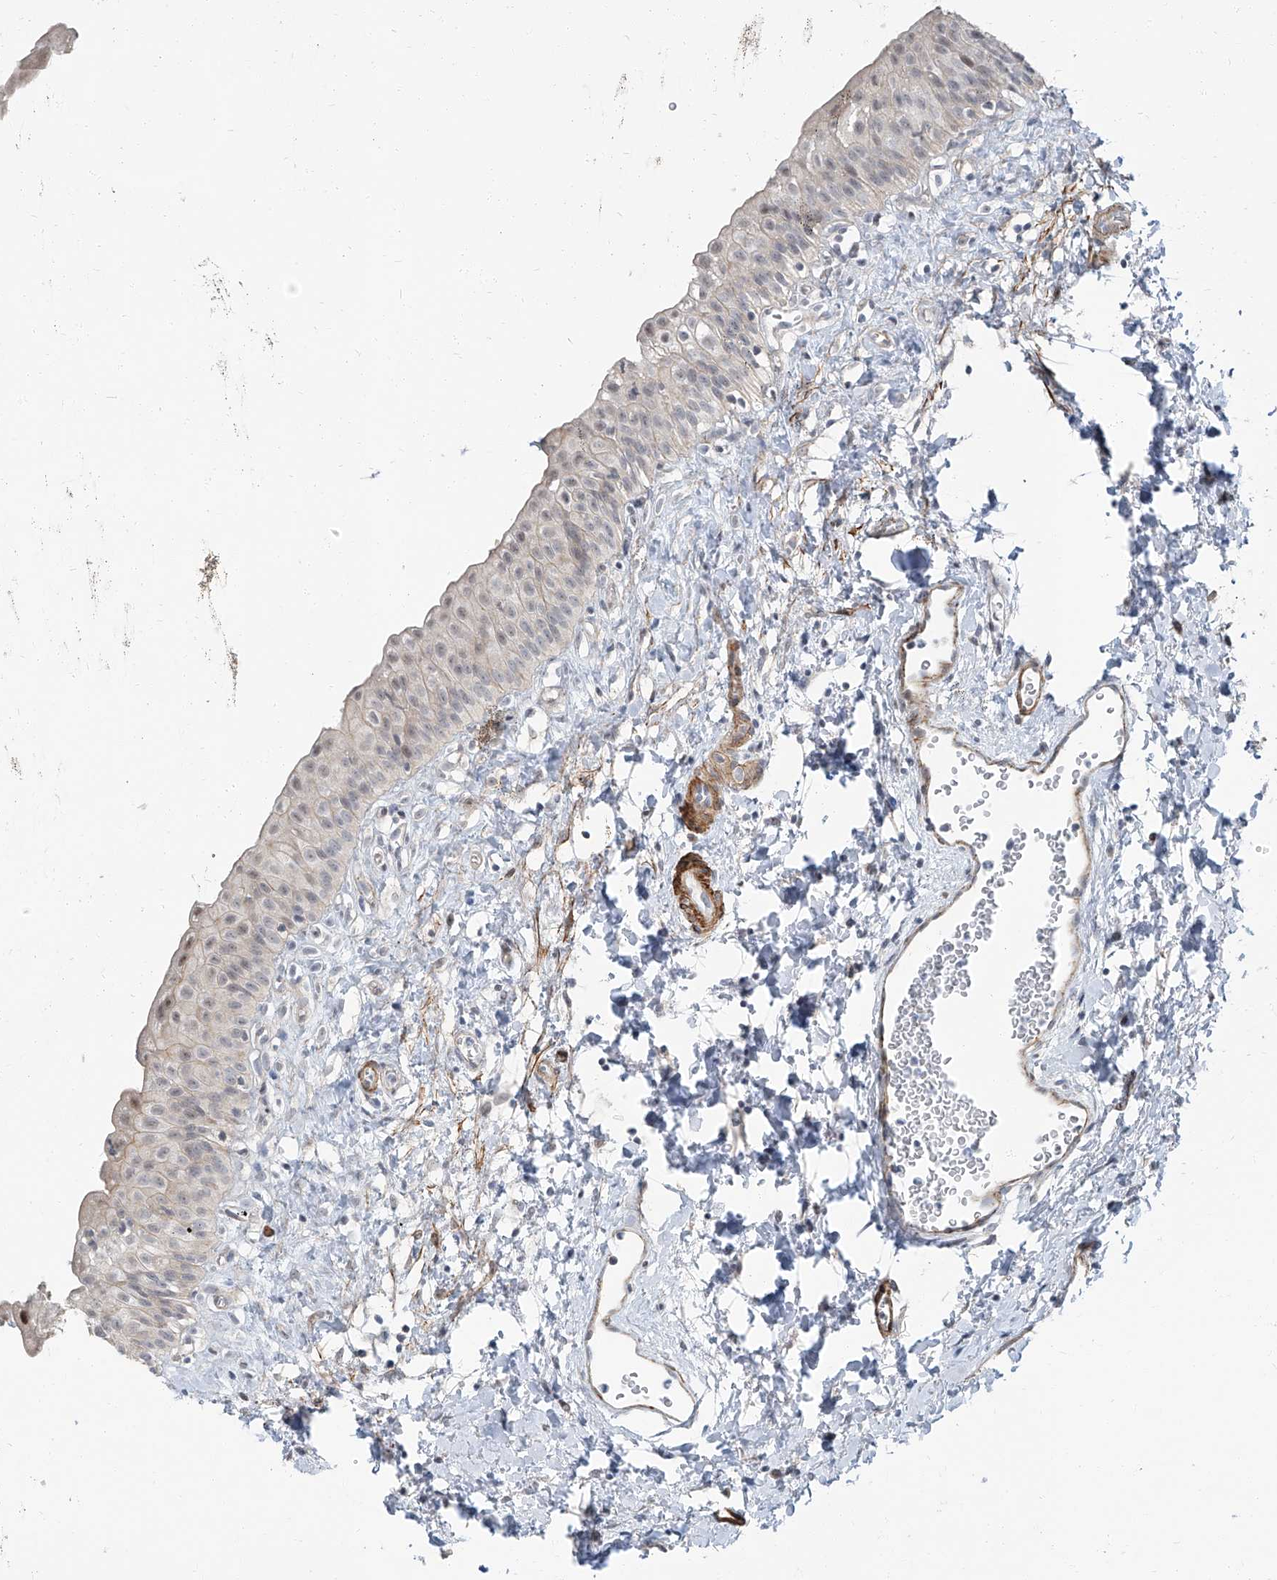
{"staining": {"intensity": "negative", "quantity": "none", "location": "none"}, "tissue": "urinary bladder", "cell_type": "Urothelial cells", "image_type": "normal", "snomed": [{"axis": "morphology", "description": "Normal tissue, NOS"}, {"axis": "topography", "description": "Urinary bladder"}], "caption": "A high-resolution image shows immunohistochemistry staining of unremarkable urinary bladder, which shows no significant expression in urothelial cells.", "gene": "TXLNB", "patient": {"sex": "male", "age": 51}}